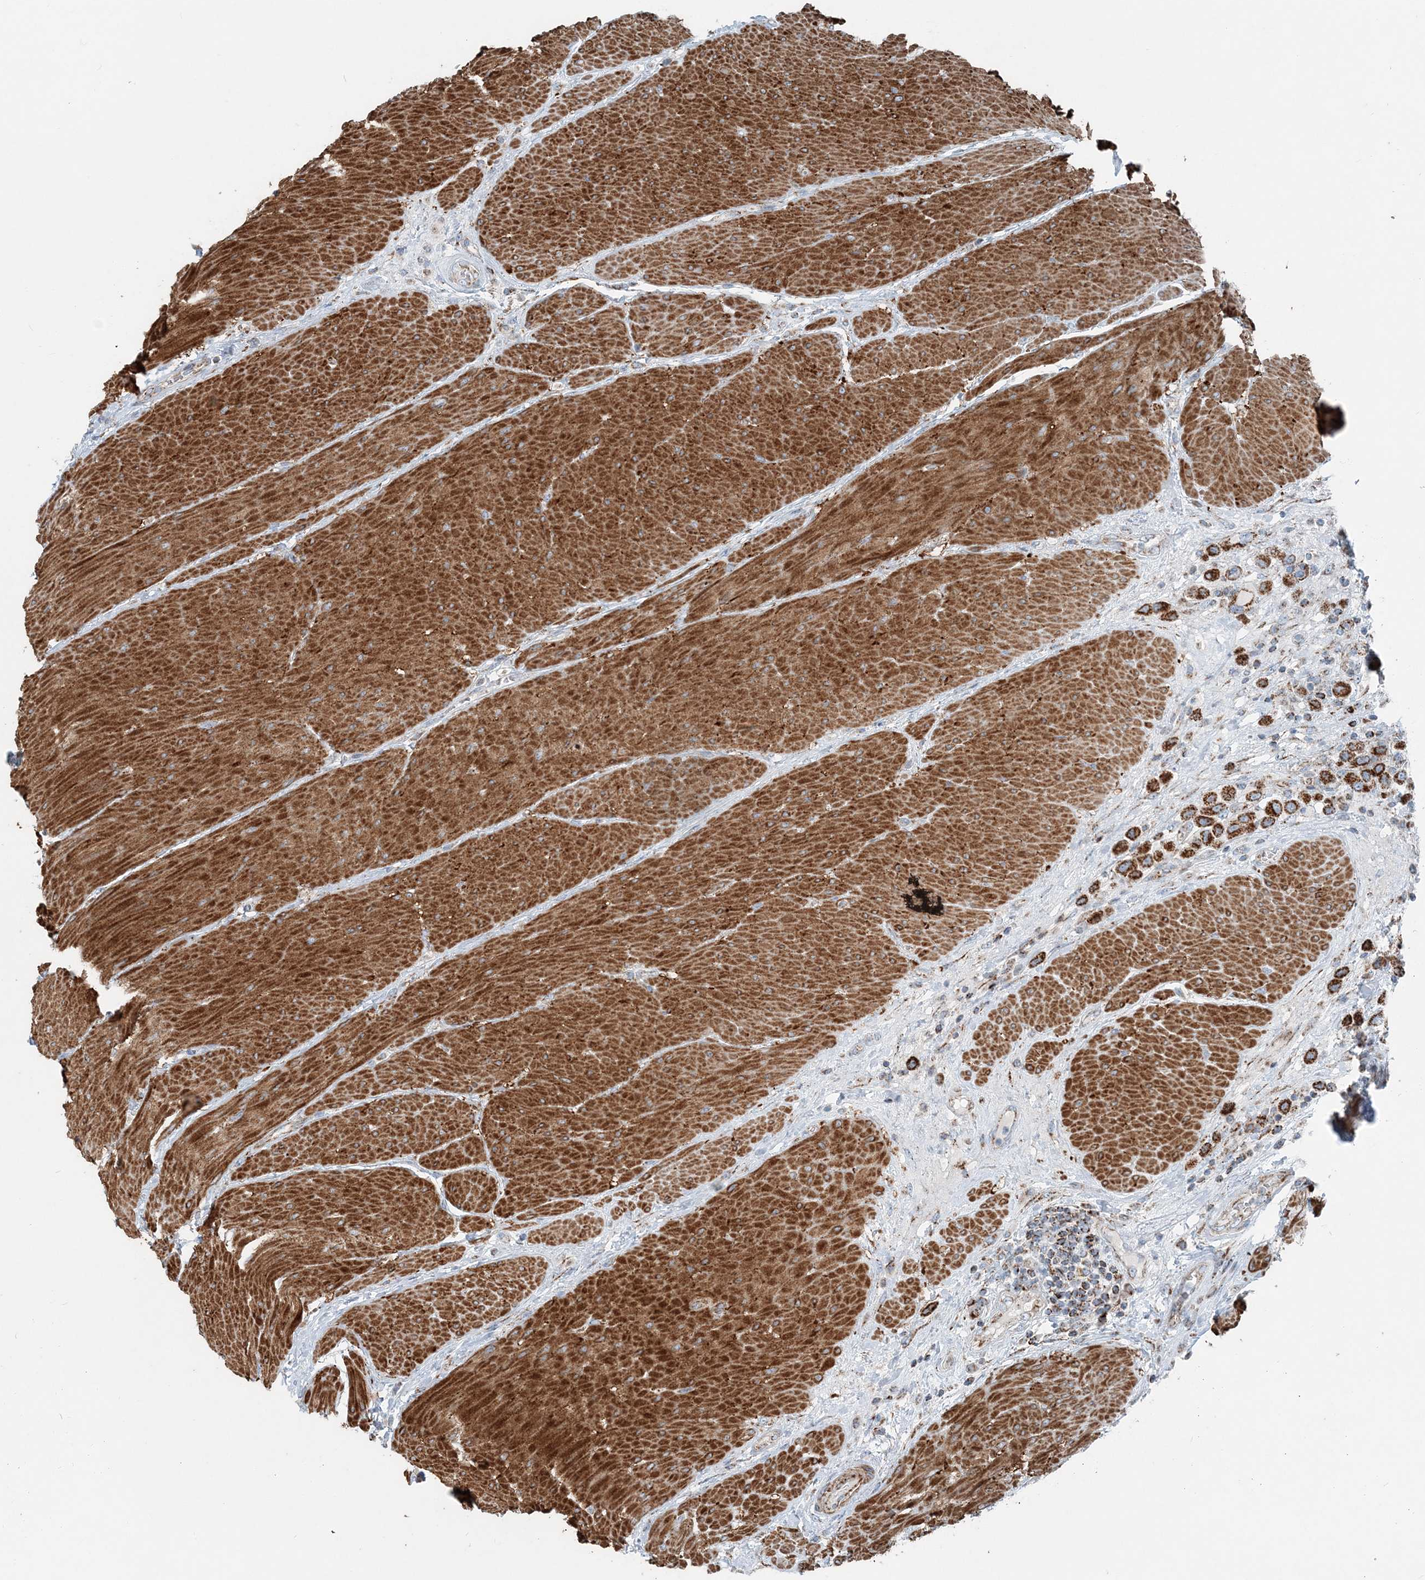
{"staining": {"intensity": "strong", "quantity": ">75%", "location": "cytoplasmic/membranous"}, "tissue": "urothelial cancer", "cell_type": "Tumor cells", "image_type": "cancer", "snomed": [{"axis": "morphology", "description": "Urothelial carcinoma, High grade"}, {"axis": "topography", "description": "Urinary bladder"}], "caption": "High-grade urothelial carcinoma tissue displays strong cytoplasmic/membranous expression in about >75% of tumor cells", "gene": "INTU", "patient": {"sex": "male", "age": 50}}